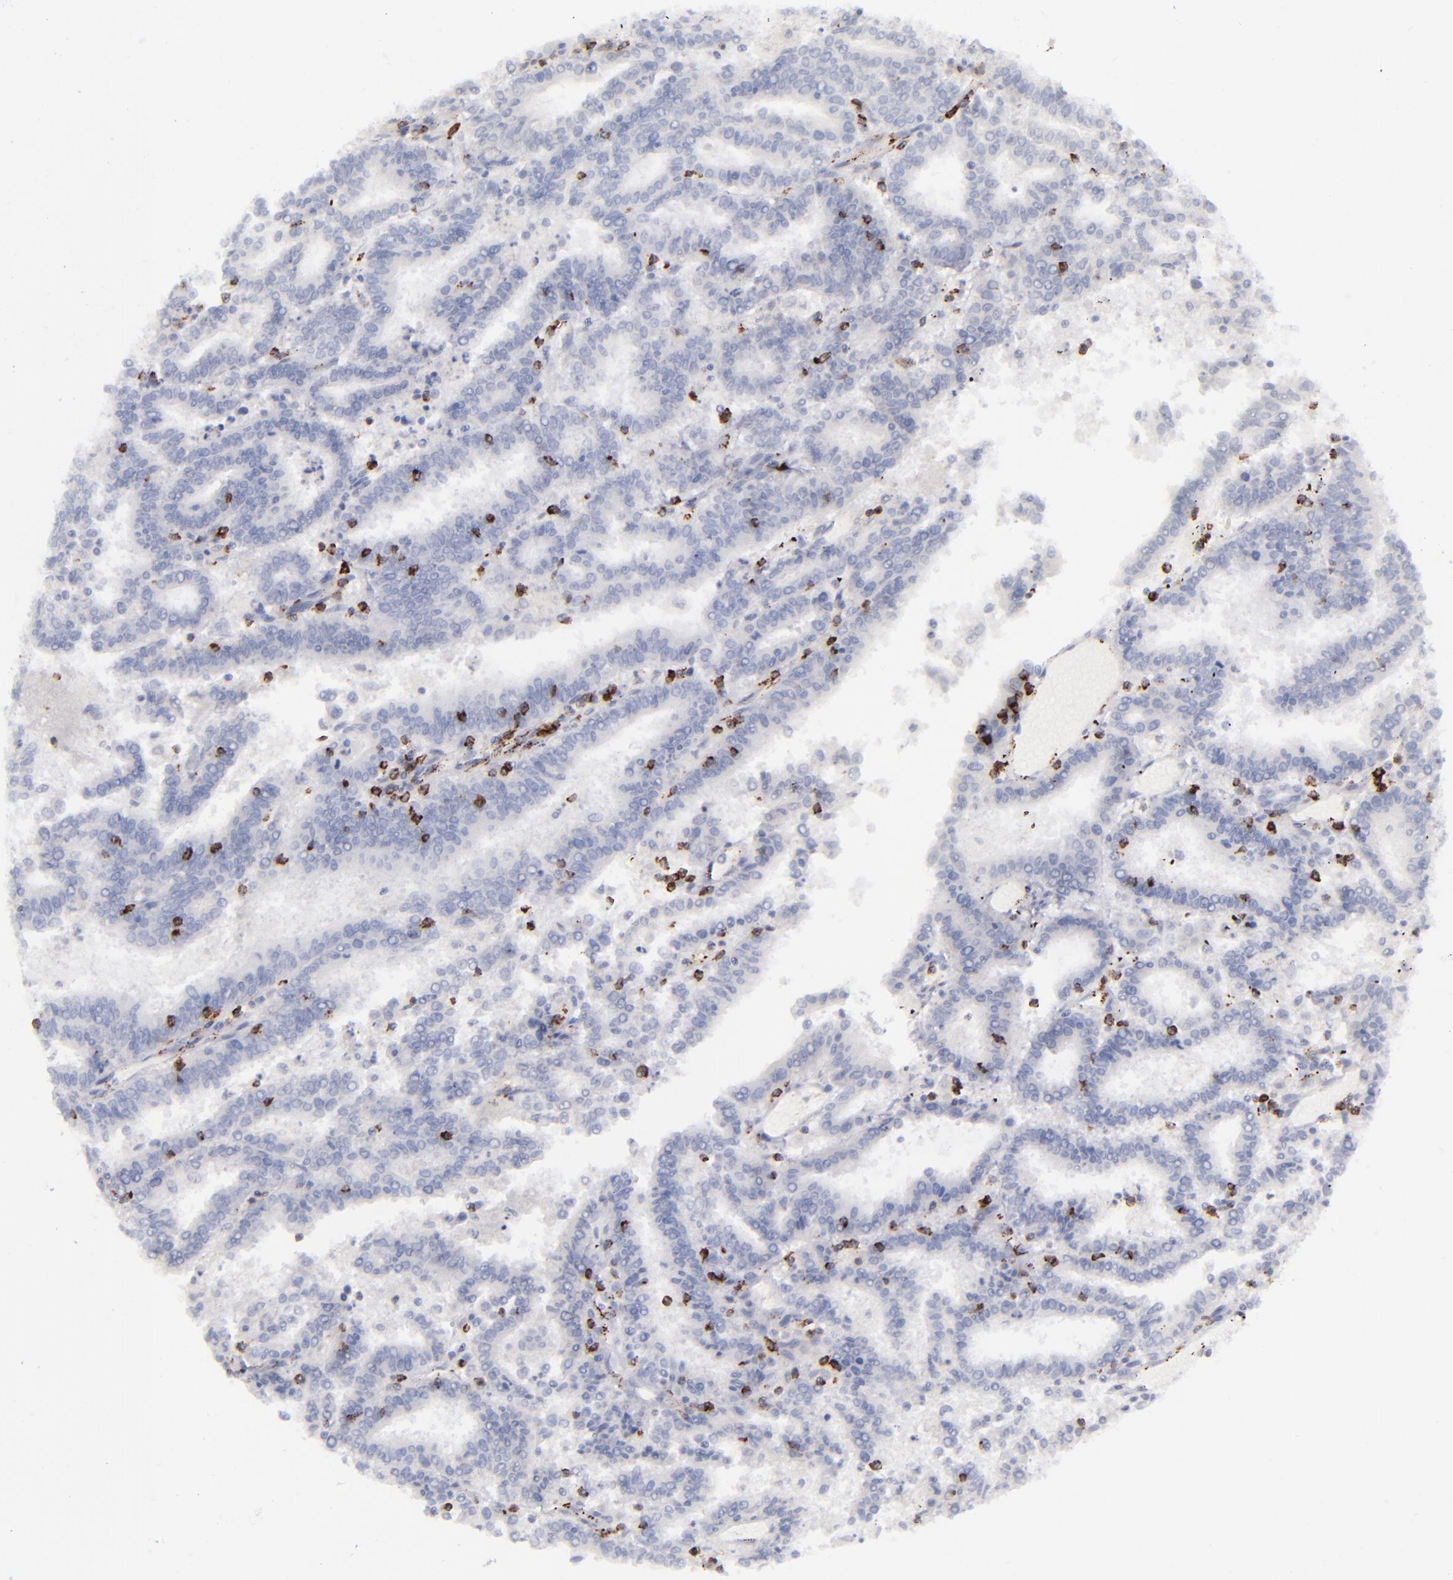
{"staining": {"intensity": "negative", "quantity": "none", "location": "none"}, "tissue": "endometrial cancer", "cell_type": "Tumor cells", "image_type": "cancer", "snomed": [{"axis": "morphology", "description": "Adenocarcinoma, NOS"}, {"axis": "topography", "description": "Uterus"}], "caption": "A photomicrograph of endometrial cancer (adenocarcinoma) stained for a protein demonstrates no brown staining in tumor cells.", "gene": "CD27", "patient": {"sex": "female", "age": 83}}